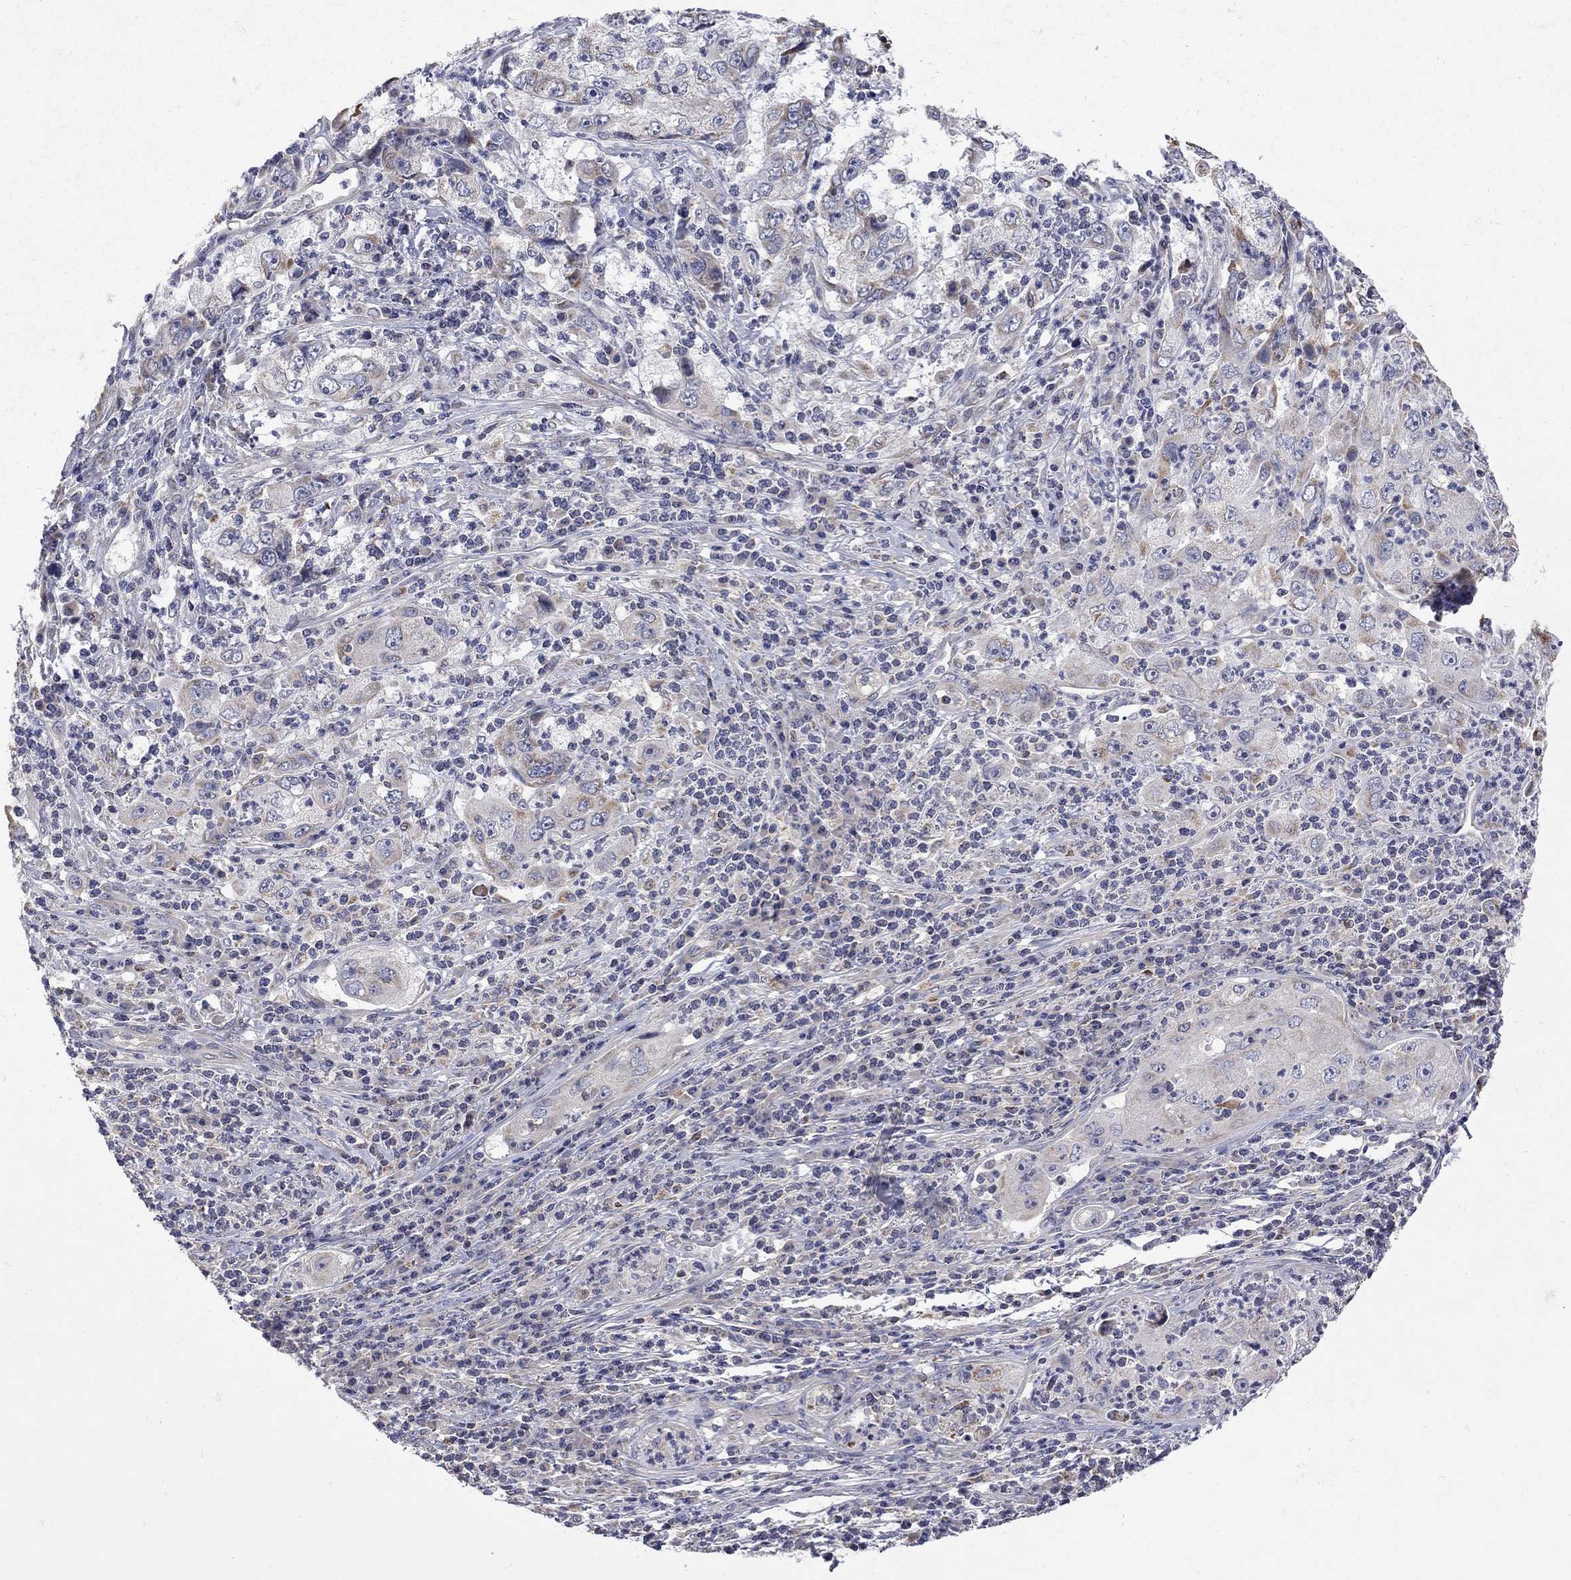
{"staining": {"intensity": "moderate", "quantity": "<25%", "location": "cytoplasmic/membranous"}, "tissue": "cervical cancer", "cell_type": "Tumor cells", "image_type": "cancer", "snomed": [{"axis": "morphology", "description": "Squamous cell carcinoma, NOS"}, {"axis": "topography", "description": "Cervix"}], "caption": "A micrograph of squamous cell carcinoma (cervical) stained for a protein displays moderate cytoplasmic/membranous brown staining in tumor cells.", "gene": "SH2B1", "patient": {"sex": "female", "age": 36}}